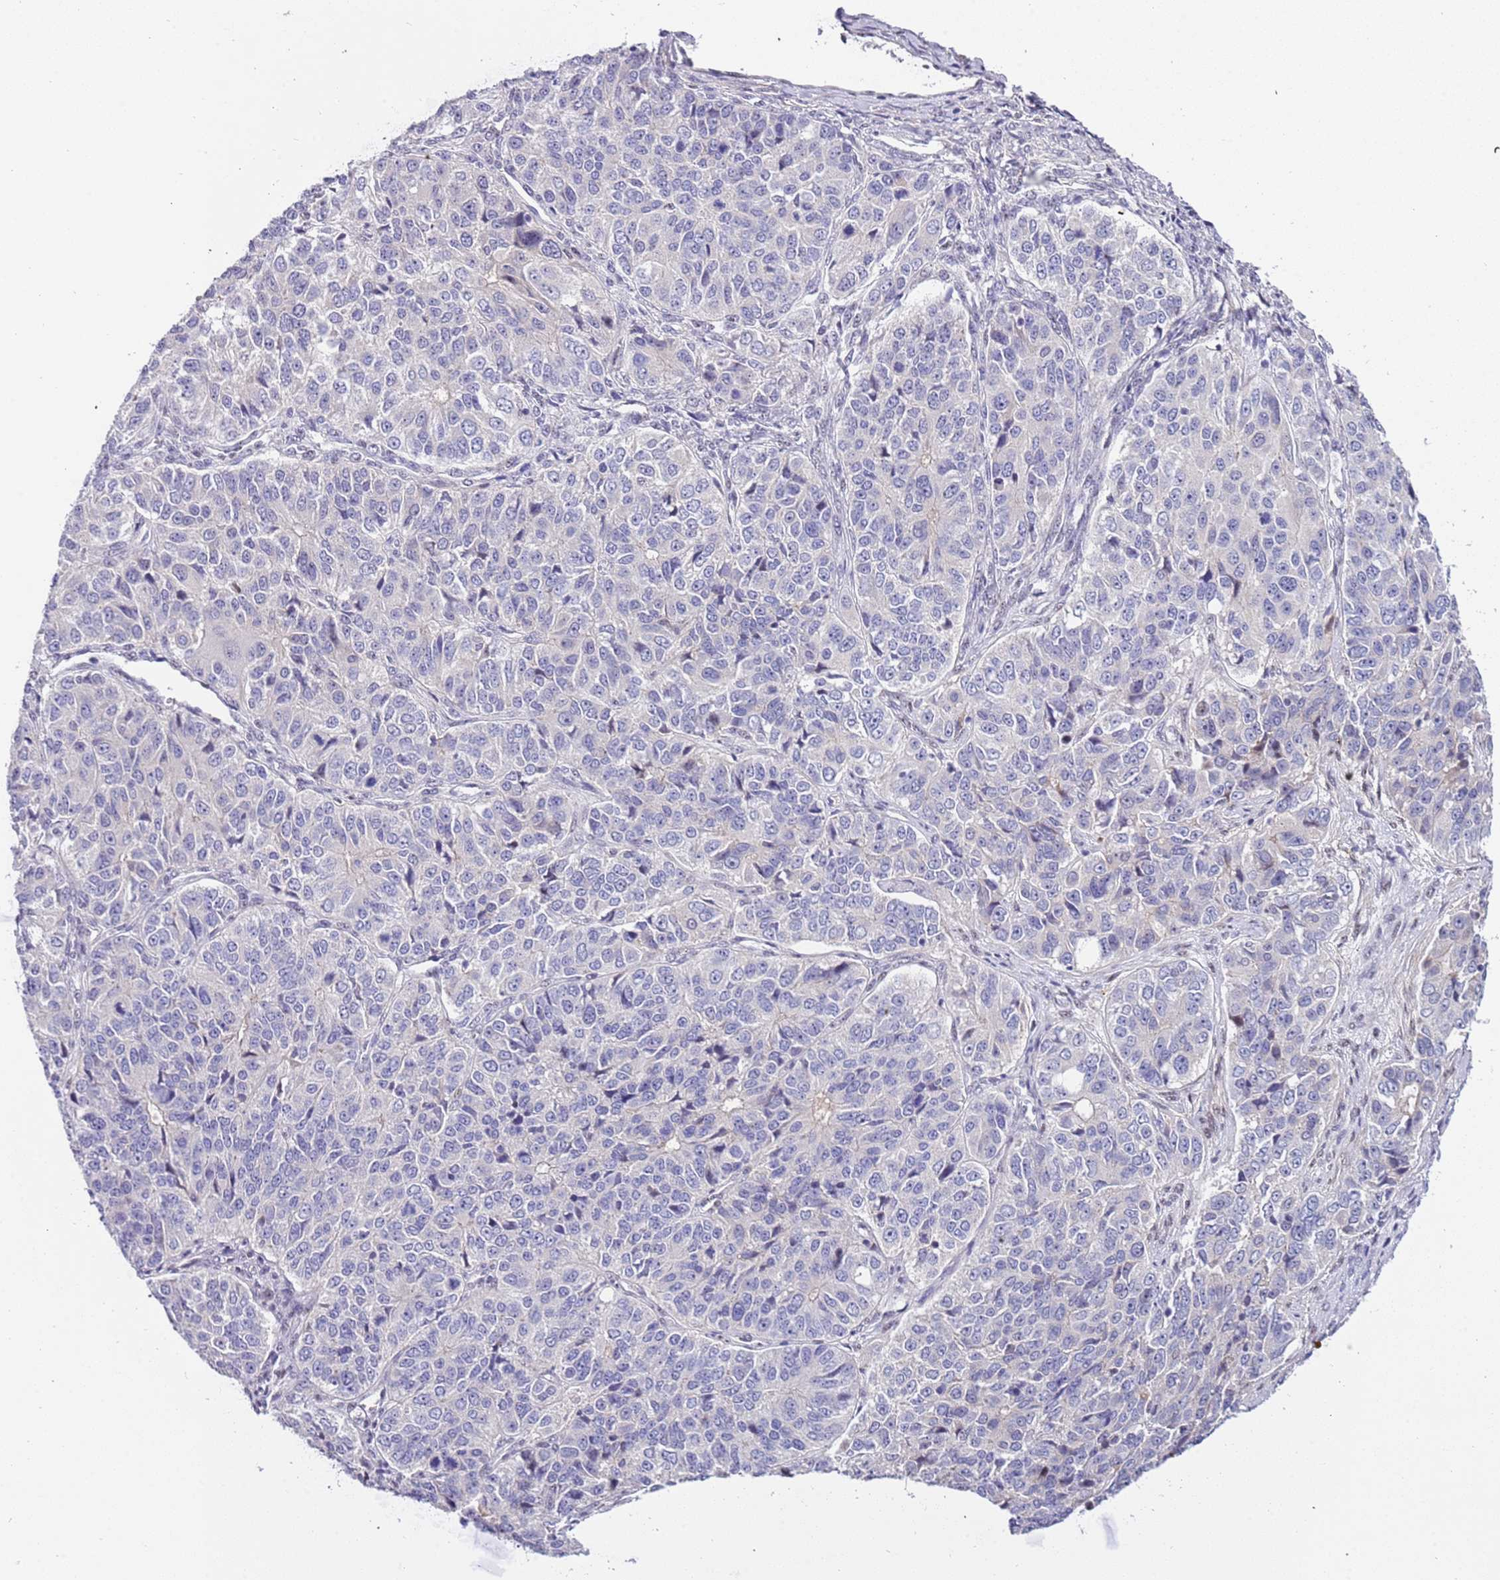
{"staining": {"intensity": "negative", "quantity": "none", "location": "none"}, "tissue": "ovarian cancer", "cell_type": "Tumor cells", "image_type": "cancer", "snomed": [{"axis": "morphology", "description": "Carcinoma, endometroid"}, {"axis": "topography", "description": "Ovary"}], "caption": "This is an immunohistochemistry image of human endometroid carcinoma (ovarian). There is no expression in tumor cells.", "gene": "PLEKHH1", "patient": {"sex": "female", "age": 51}}